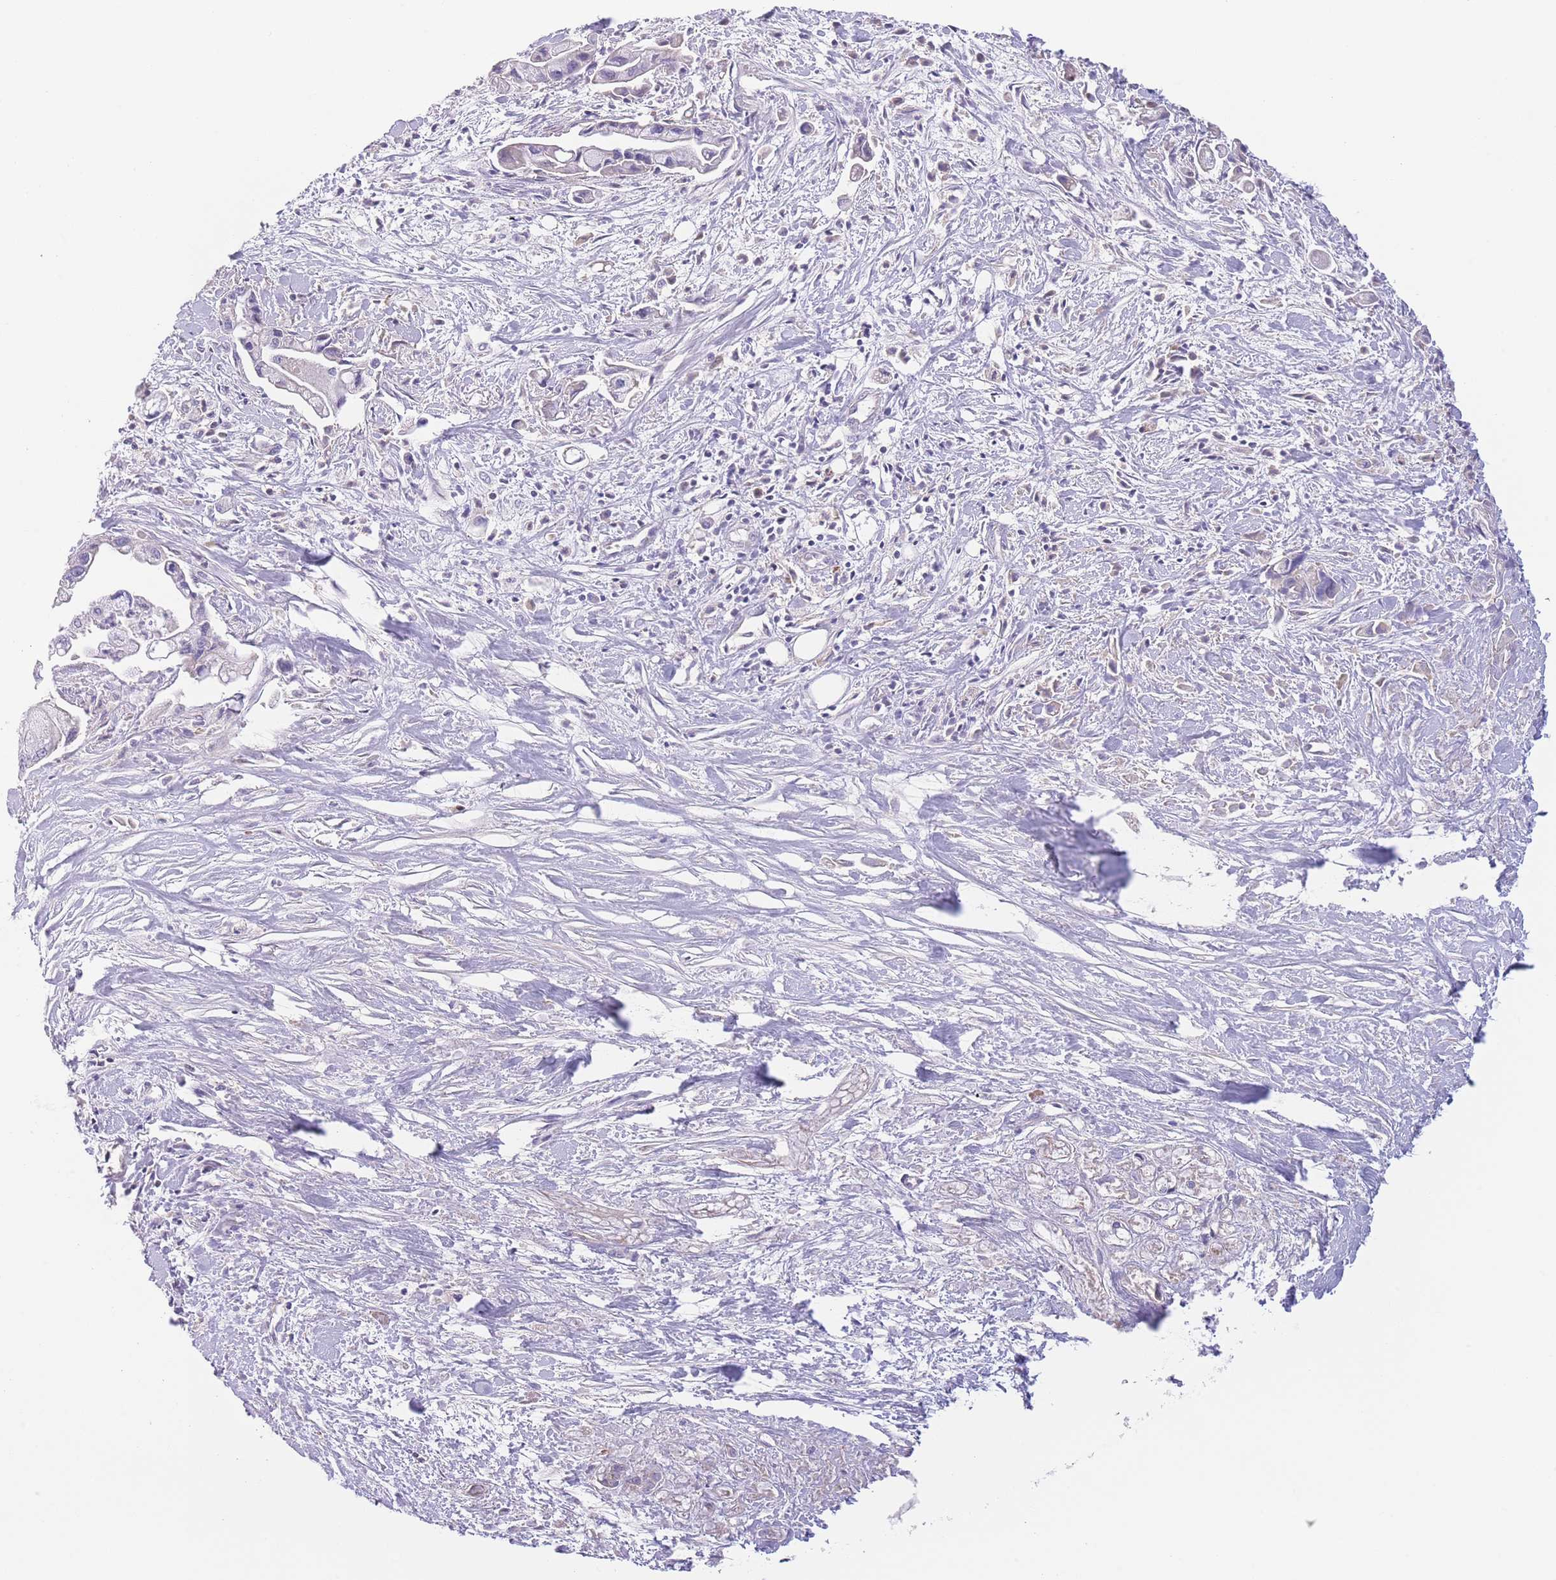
{"staining": {"intensity": "negative", "quantity": "none", "location": "none"}, "tissue": "pancreatic cancer", "cell_type": "Tumor cells", "image_type": "cancer", "snomed": [{"axis": "morphology", "description": "Adenocarcinoma, NOS"}, {"axis": "topography", "description": "Pancreas"}], "caption": "This is a image of immunohistochemistry staining of adenocarcinoma (pancreatic), which shows no expression in tumor cells.", "gene": "C9orf152", "patient": {"sex": "male", "age": 61}}